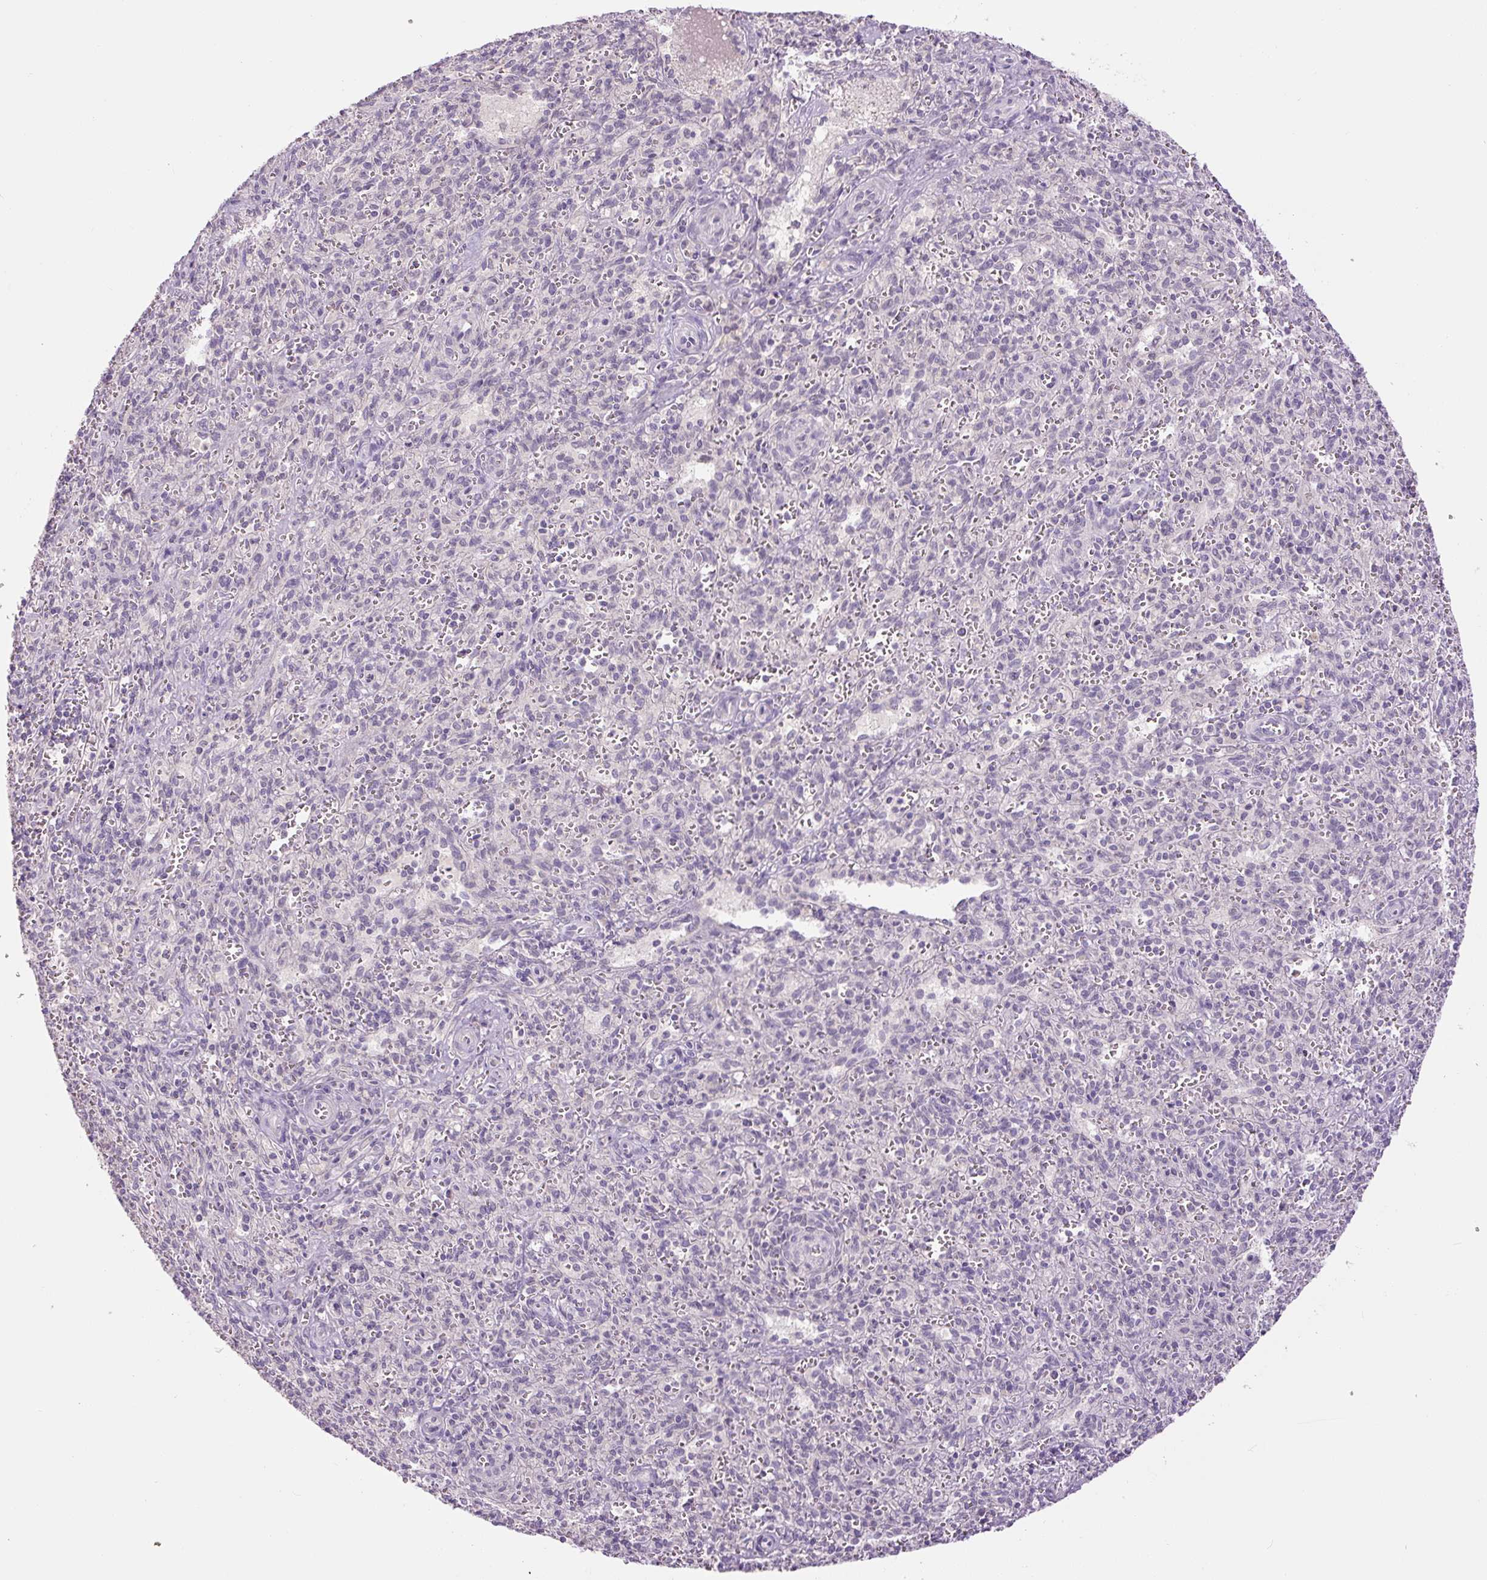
{"staining": {"intensity": "negative", "quantity": "none", "location": "none"}, "tissue": "spleen", "cell_type": "Cells in red pulp", "image_type": "normal", "snomed": [{"axis": "morphology", "description": "Normal tissue, NOS"}, {"axis": "topography", "description": "Spleen"}], "caption": "A high-resolution image shows immunohistochemistry staining of unremarkable spleen, which displays no significant staining in cells in red pulp.", "gene": "FABP7", "patient": {"sex": "female", "age": 26}}